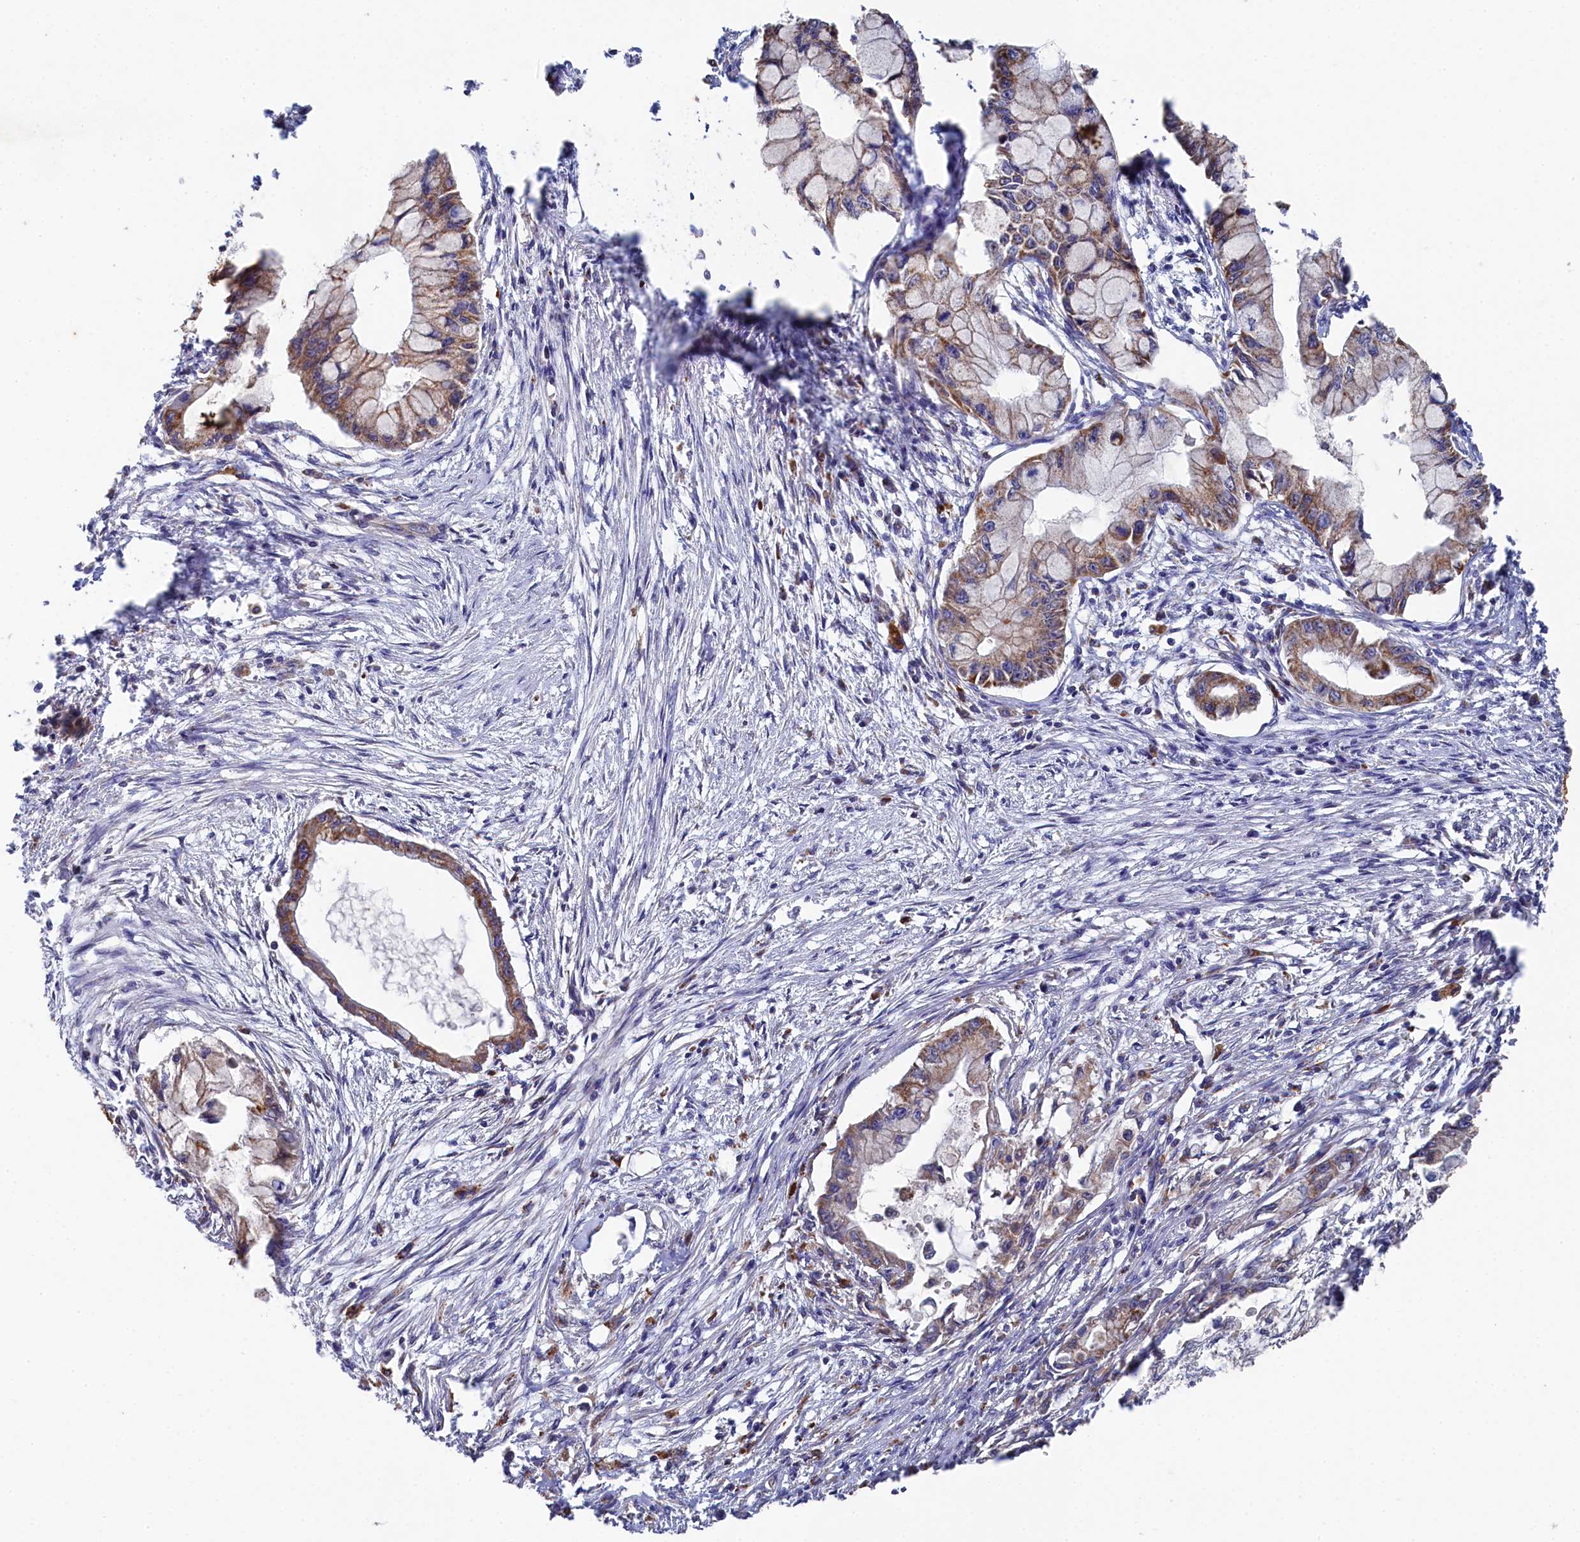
{"staining": {"intensity": "moderate", "quantity": ">75%", "location": "cytoplasmic/membranous"}, "tissue": "pancreatic cancer", "cell_type": "Tumor cells", "image_type": "cancer", "snomed": [{"axis": "morphology", "description": "Adenocarcinoma, NOS"}, {"axis": "topography", "description": "Pancreas"}], "caption": "Pancreatic cancer stained for a protein shows moderate cytoplasmic/membranous positivity in tumor cells.", "gene": "HAUS2", "patient": {"sex": "male", "age": 48}}